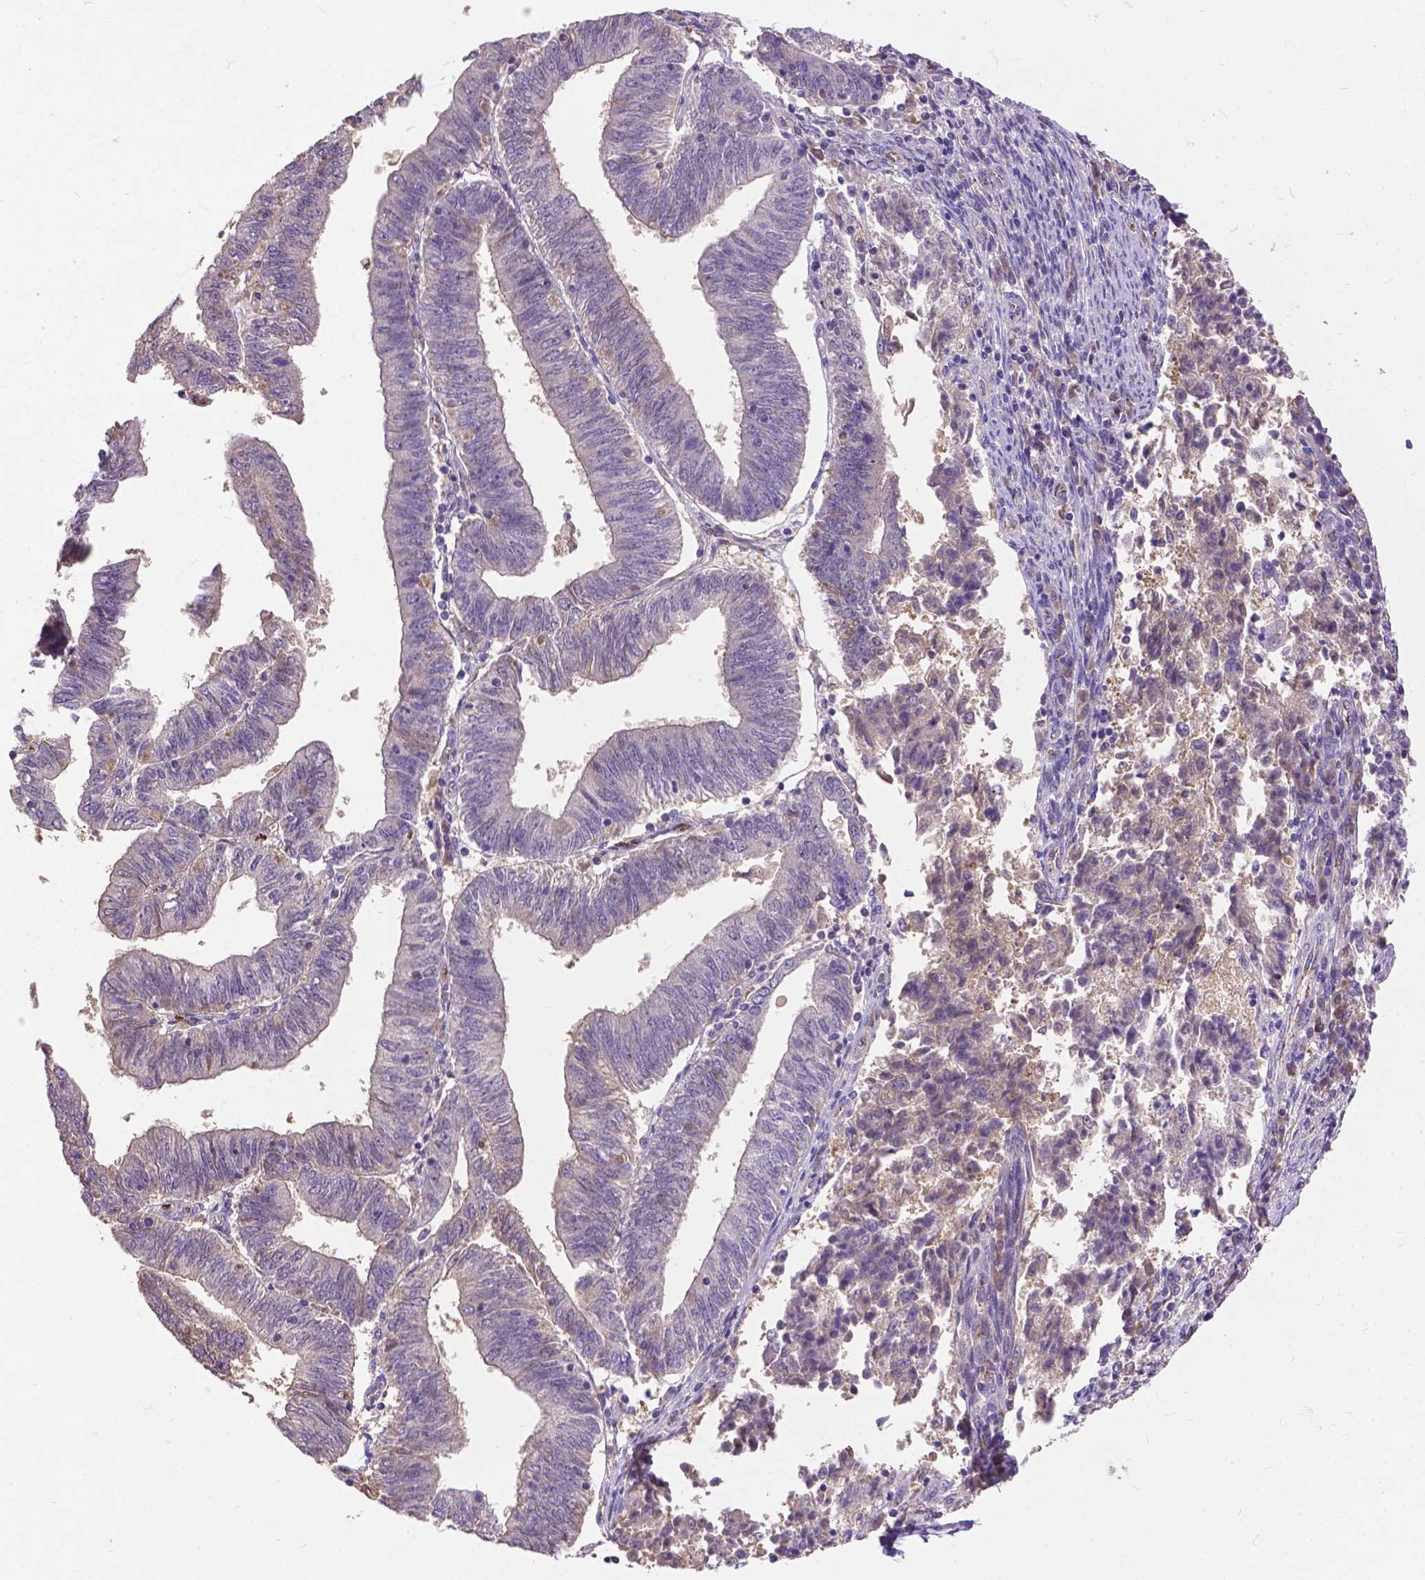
{"staining": {"intensity": "negative", "quantity": "none", "location": "none"}, "tissue": "endometrial cancer", "cell_type": "Tumor cells", "image_type": "cancer", "snomed": [{"axis": "morphology", "description": "Adenocarcinoma, NOS"}, {"axis": "topography", "description": "Endometrium"}], "caption": "This photomicrograph is of adenocarcinoma (endometrial) stained with immunohistochemistry (IHC) to label a protein in brown with the nuclei are counter-stained blue. There is no staining in tumor cells. Nuclei are stained in blue.", "gene": "ZNF337", "patient": {"sex": "female", "age": 82}}